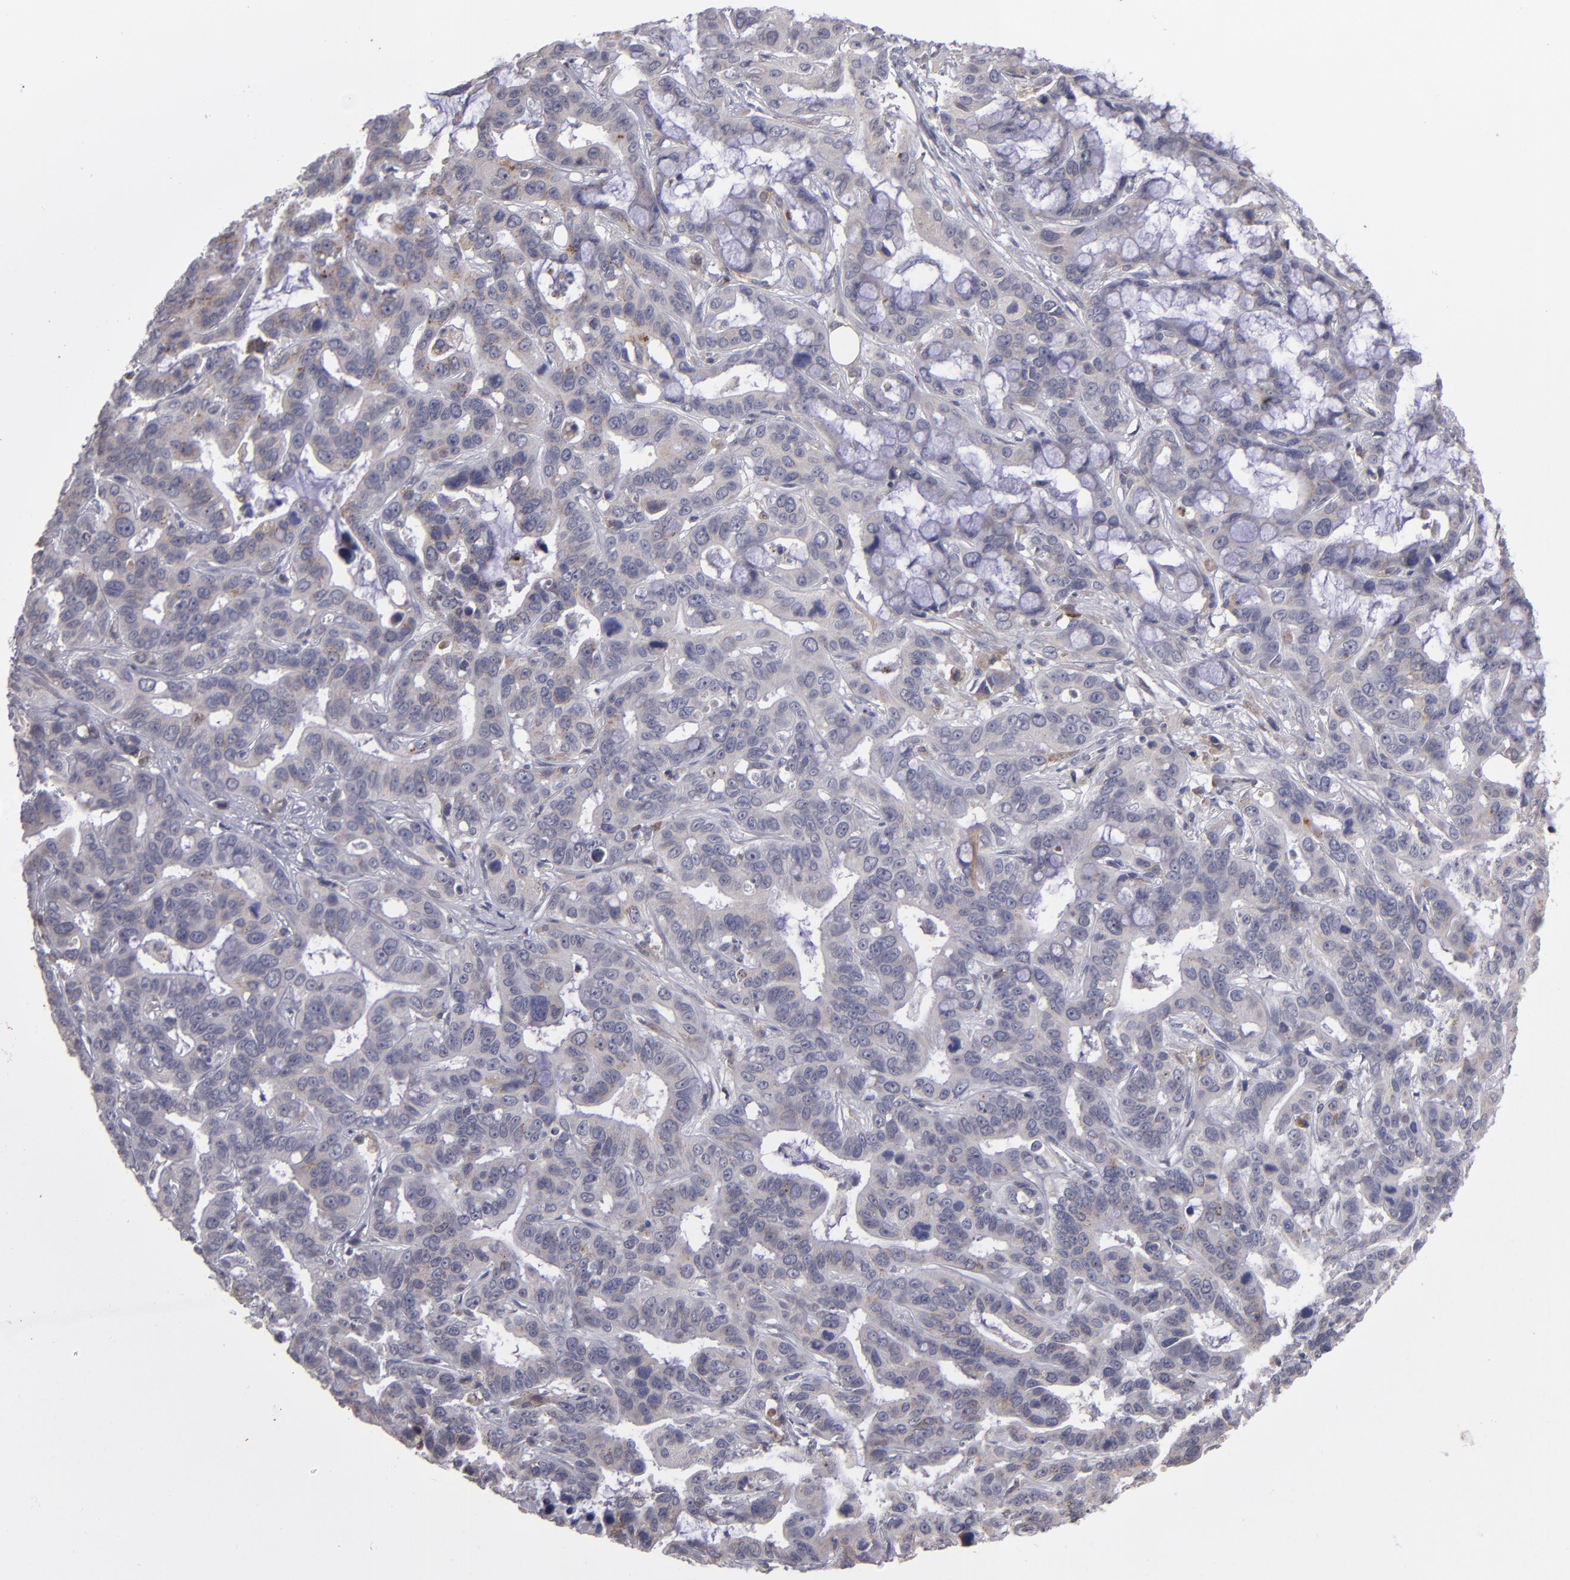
{"staining": {"intensity": "weak", "quantity": "25%-75%", "location": "cytoplasmic/membranous"}, "tissue": "liver cancer", "cell_type": "Tumor cells", "image_type": "cancer", "snomed": [{"axis": "morphology", "description": "Cholangiocarcinoma"}, {"axis": "topography", "description": "Liver"}], "caption": "This micrograph reveals immunohistochemistry staining of human liver cholangiocarcinoma, with low weak cytoplasmic/membranous expression in about 25%-75% of tumor cells.", "gene": "IL12A", "patient": {"sex": "female", "age": 65}}